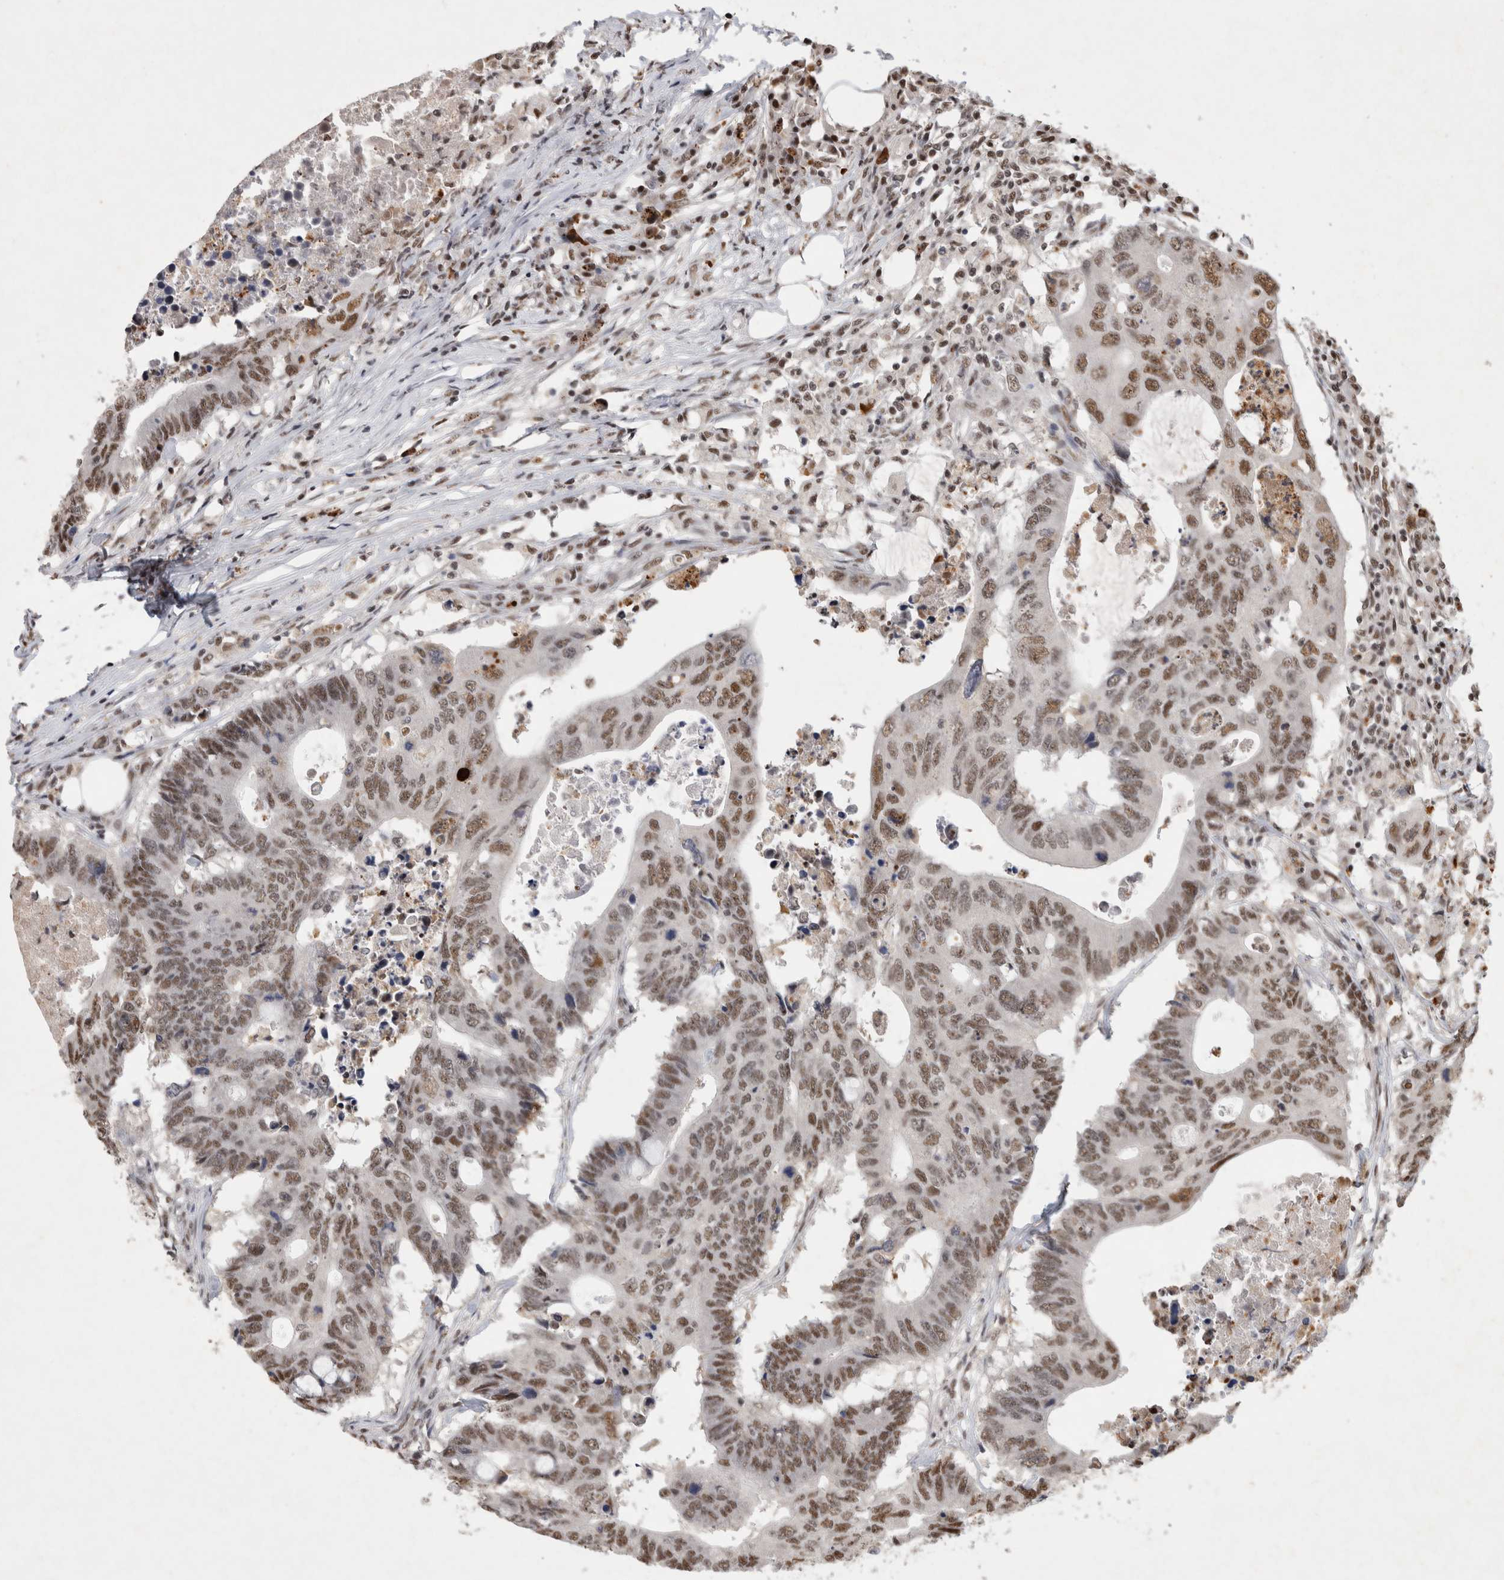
{"staining": {"intensity": "moderate", "quantity": ">75%", "location": "nuclear"}, "tissue": "colorectal cancer", "cell_type": "Tumor cells", "image_type": "cancer", "snomed": [{"axis": "morphology", "description": "Adenocarcinoma, NOS"}, {"axis": "topography", "description": "Colon"}], "caption": "Brown immunohistochemical staining in adenocarcinoma (colorectal) displays moderate nuclear staining in approximately >75% of tumor cells. The staining is performed using DAB brown chromogen to label protein expression. The nuclei are counter-stained blue using hematoxylin.", "gene": "XRCC5", "patient": {"sex": "male", "age": 71}}